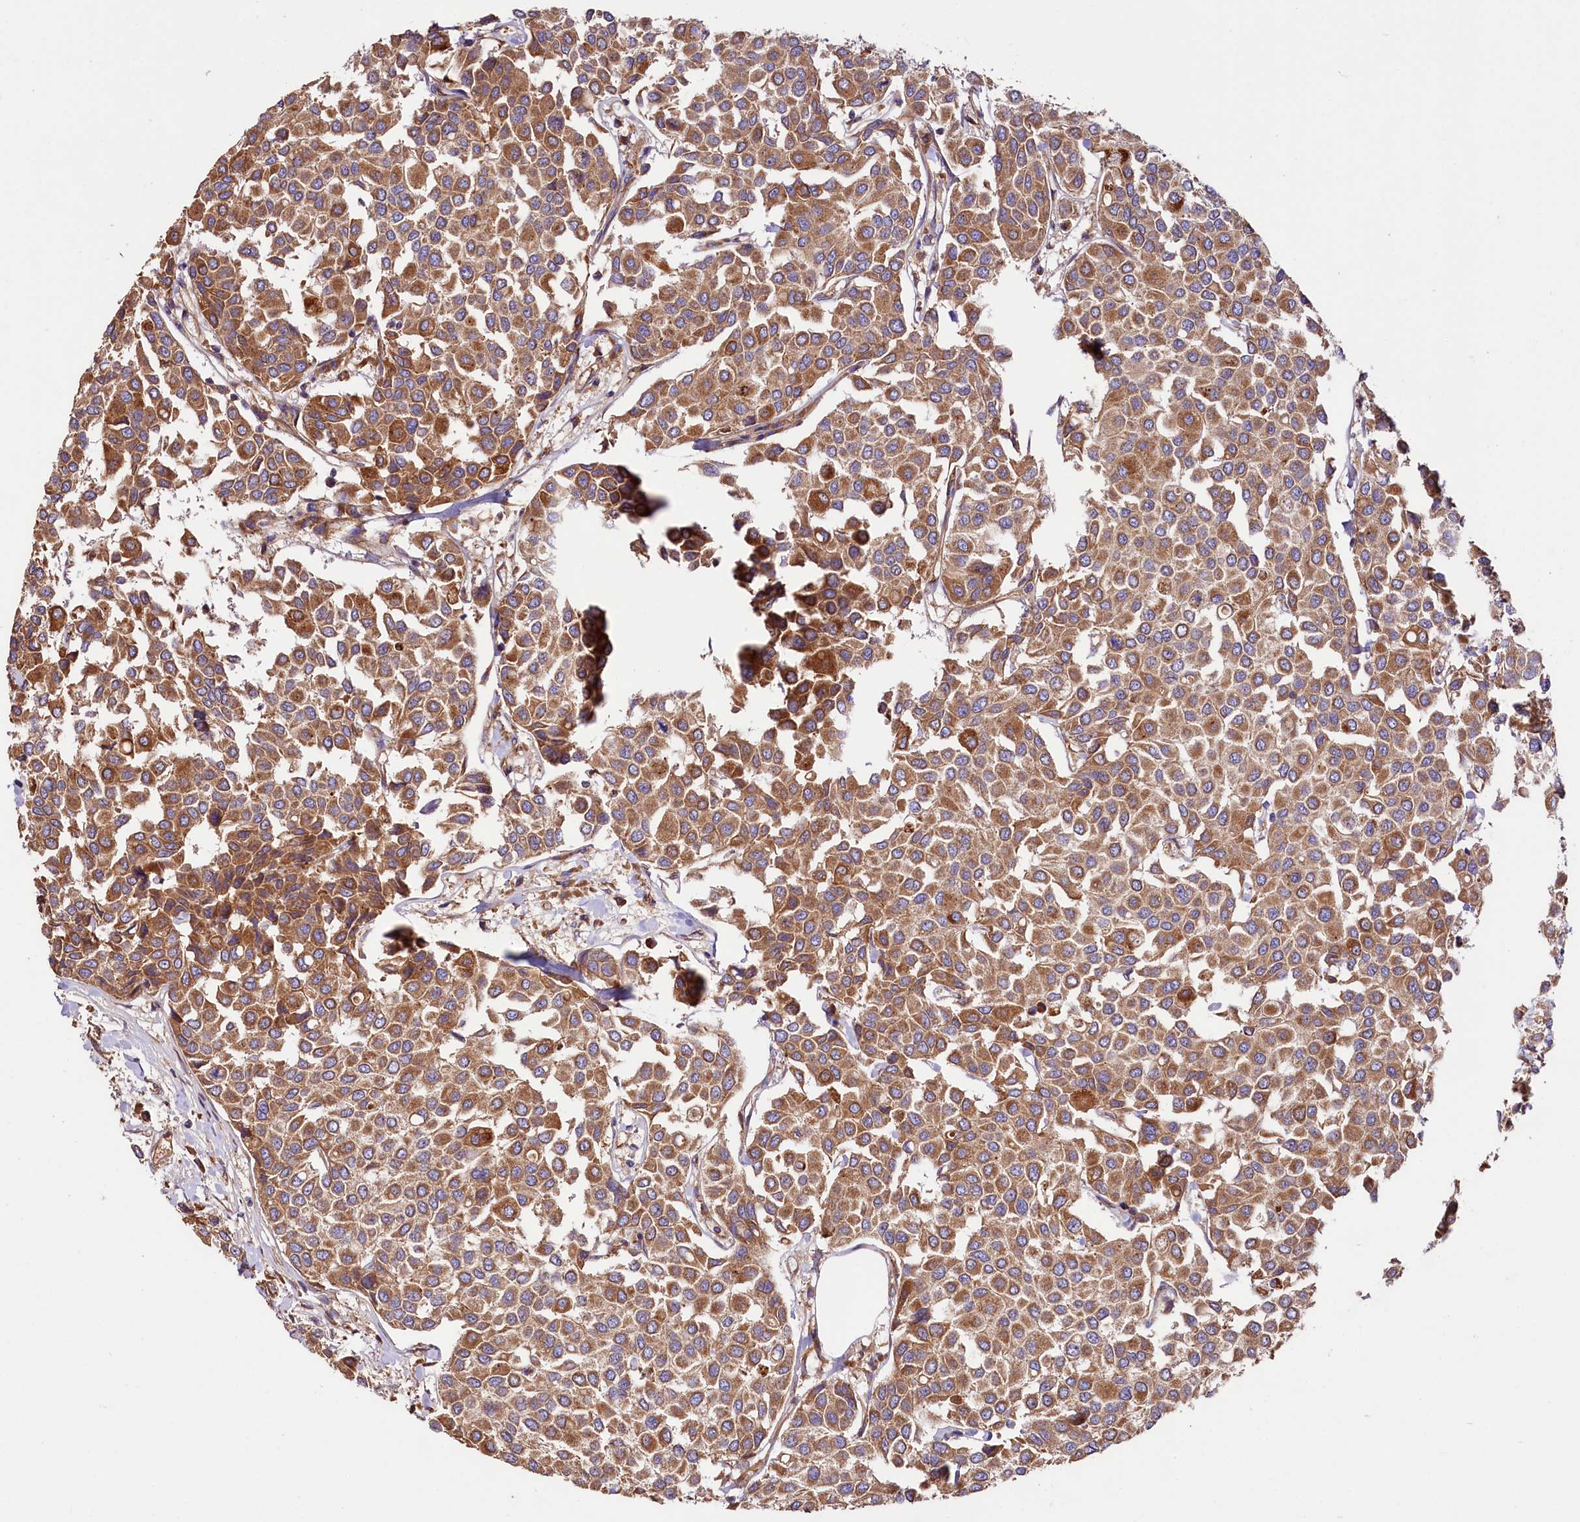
{"staining": {"intensity": "moderate", "quantity": ">75%", "location": "cytoplasmic/membranous"}, "tissue": "breast cancer", "cell_type": "Tumor cells", "image_type": "cancer", "snomed": [{"axis": "morphology", "description": "Duct carcinoma"}, {"axis": "topography", "description": "Breast"}], "caption": "Immunohistochemistry image of human breast cancer stained for a protein (brown), which displays medium levels of moderate cytoplasmic/membranous positivity in approximately >75% of tumor cells.", "gene": "CEP295", "patient": {"sex": "female", "age": 55}}